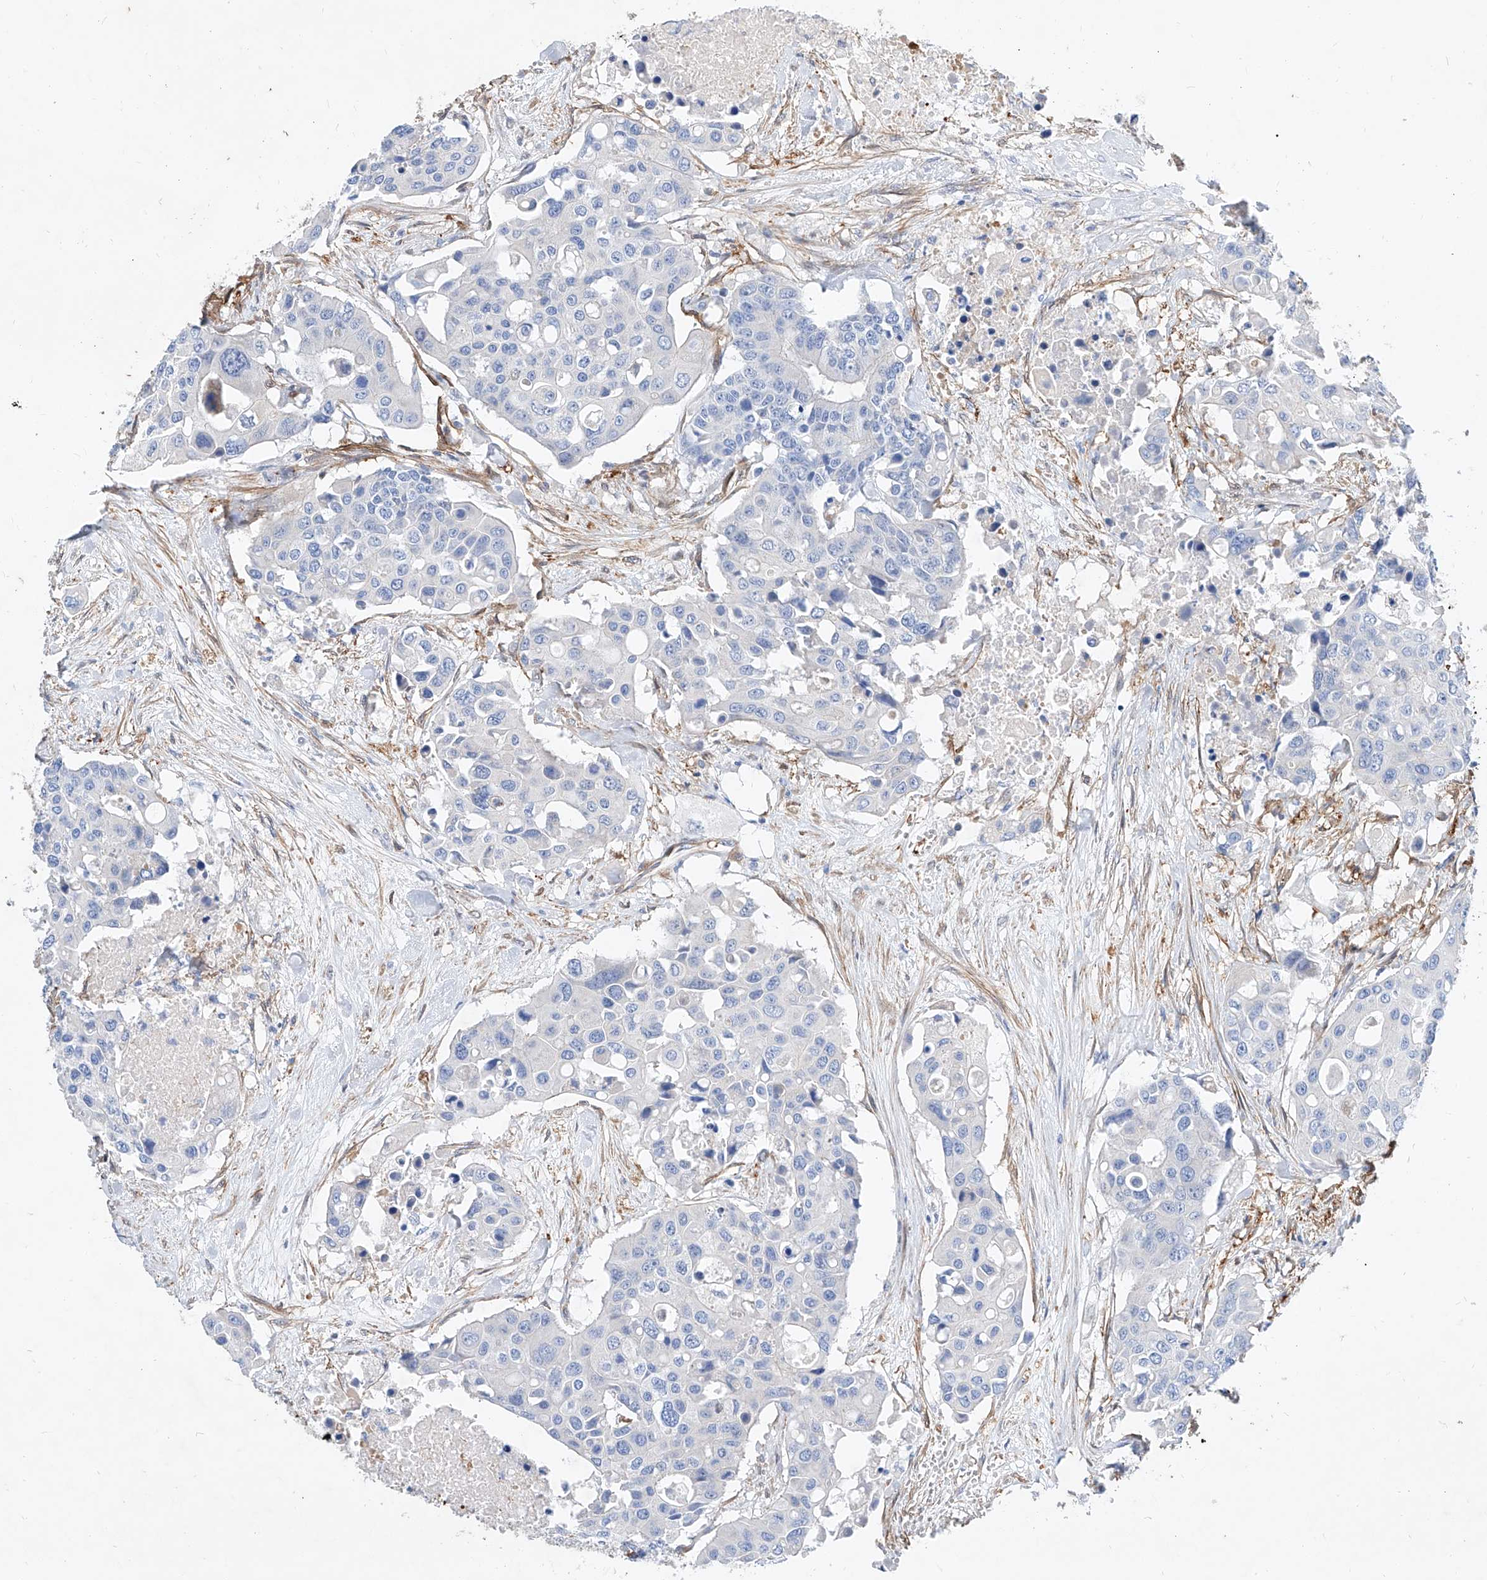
{"staining": {"intensity": "negative", "quantity": "none", "location": "none"}, "tissue": "colorectal cancer", "cell_type": "Tumor cells", "image_type": "cancer", "snomed": [{"axis": "morphology", "description": "Adenocarcinoma, NOS"}, {"axis": "topography", "description": "Colon"}], "caption": "There is no significant staining in tumor cells of colorectal cancer (adenocarcinoma).", "gene": "TAS2R60", "patient": {"sex": "male", "age": 77}}